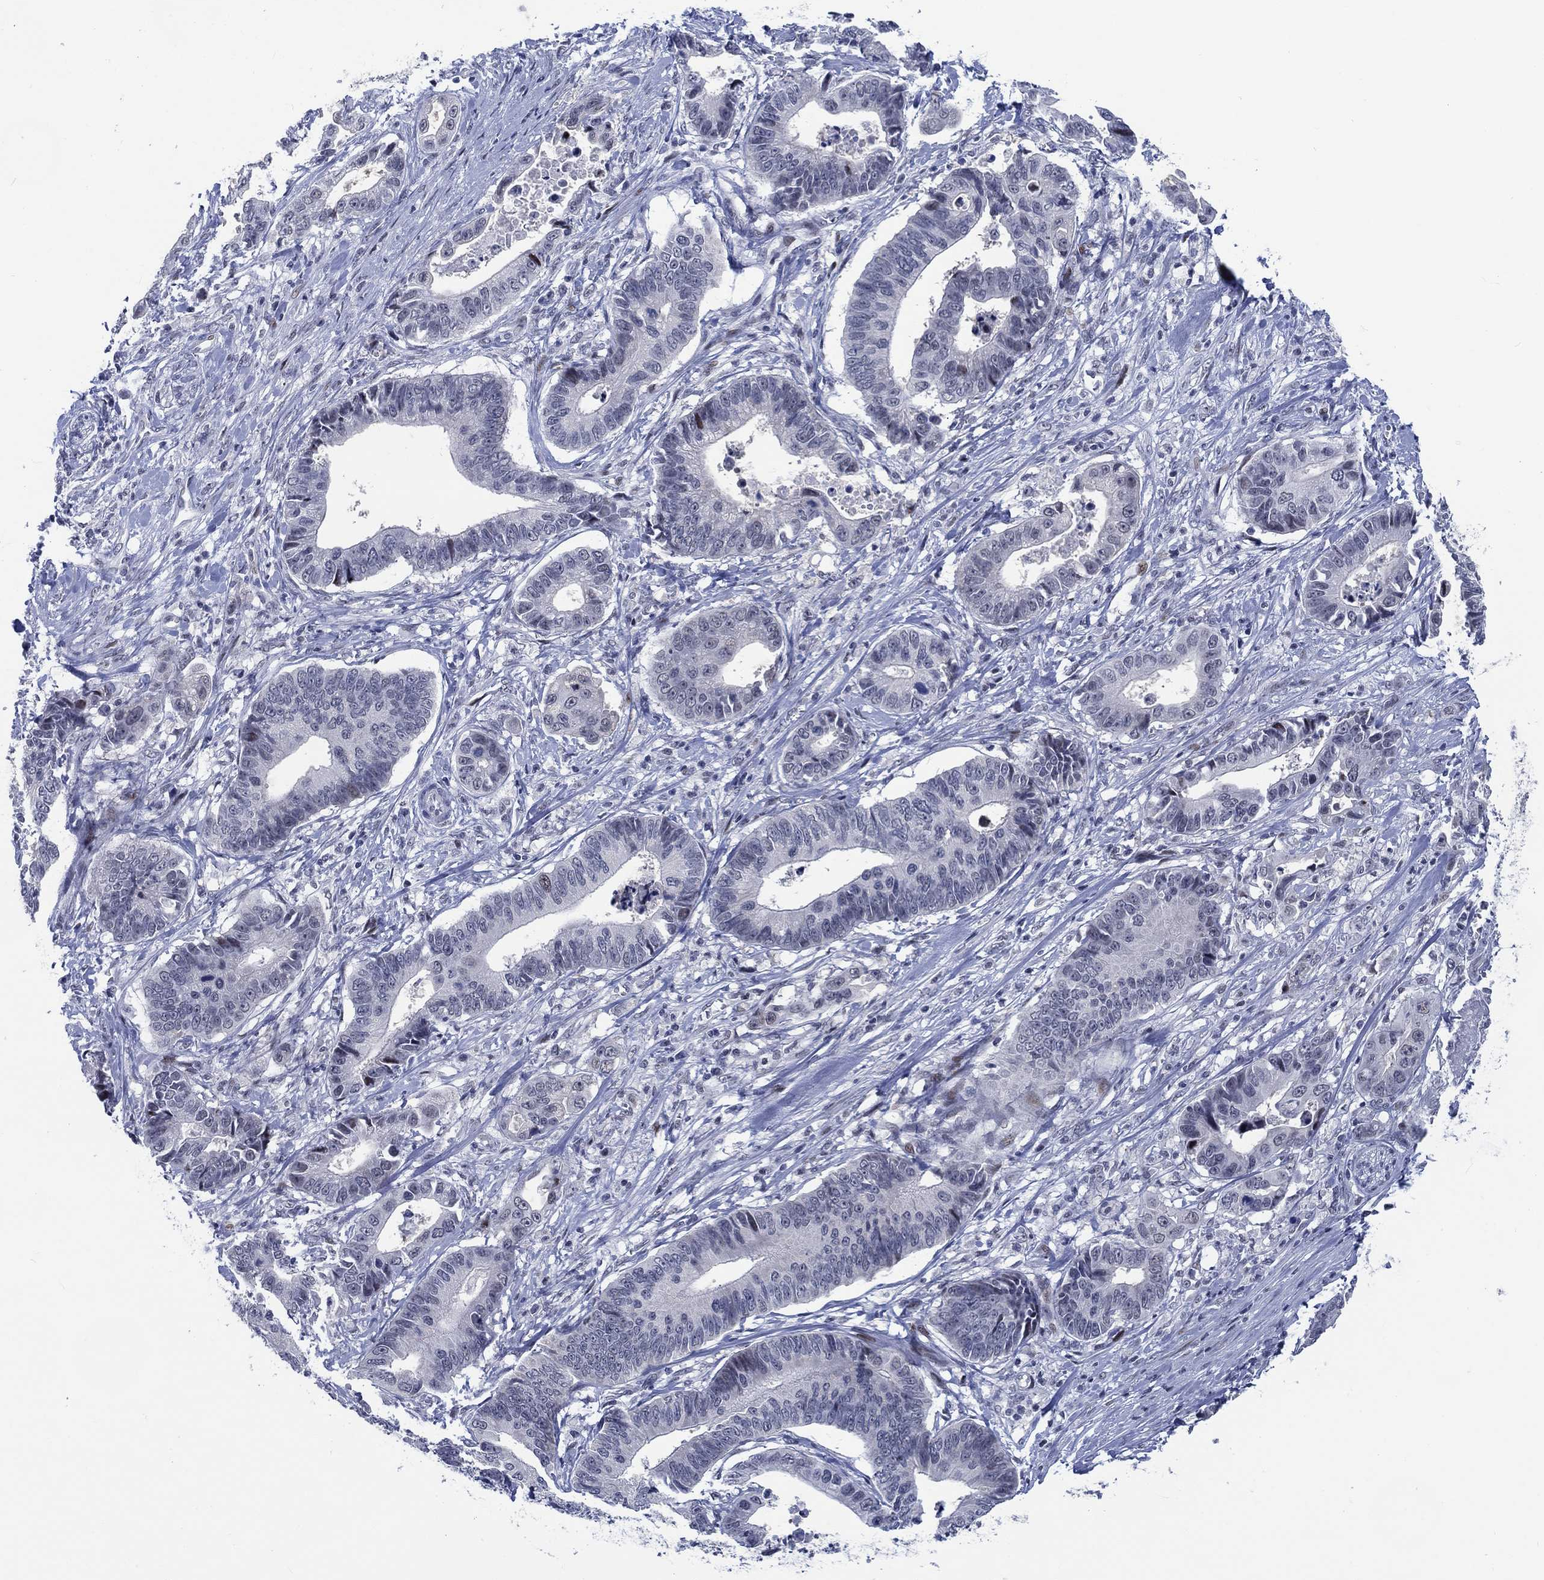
{"staining": {"intensity": "negative", "quantity": "none", "location": "none"}, "tissue": "stomach cancer", "cell_type": "Tumor cells", "image_type": "cancer", "snomed": [{"axis": "morphology", "description": "Adenocarcinoma, NOS"}, {"axis": "topography", "description": "Stomach"}], "caption": "Immunohistochemistry (IHC) histopathology image of neoplastic tissue: human stomach cancer (adenocarcinoma) stained with DAB (3,3'-diaminobenzidine) displays no significant protein staining in tumor cells.", "gene": "NEU3", "patient": {"sex": "male", "age": 84}}